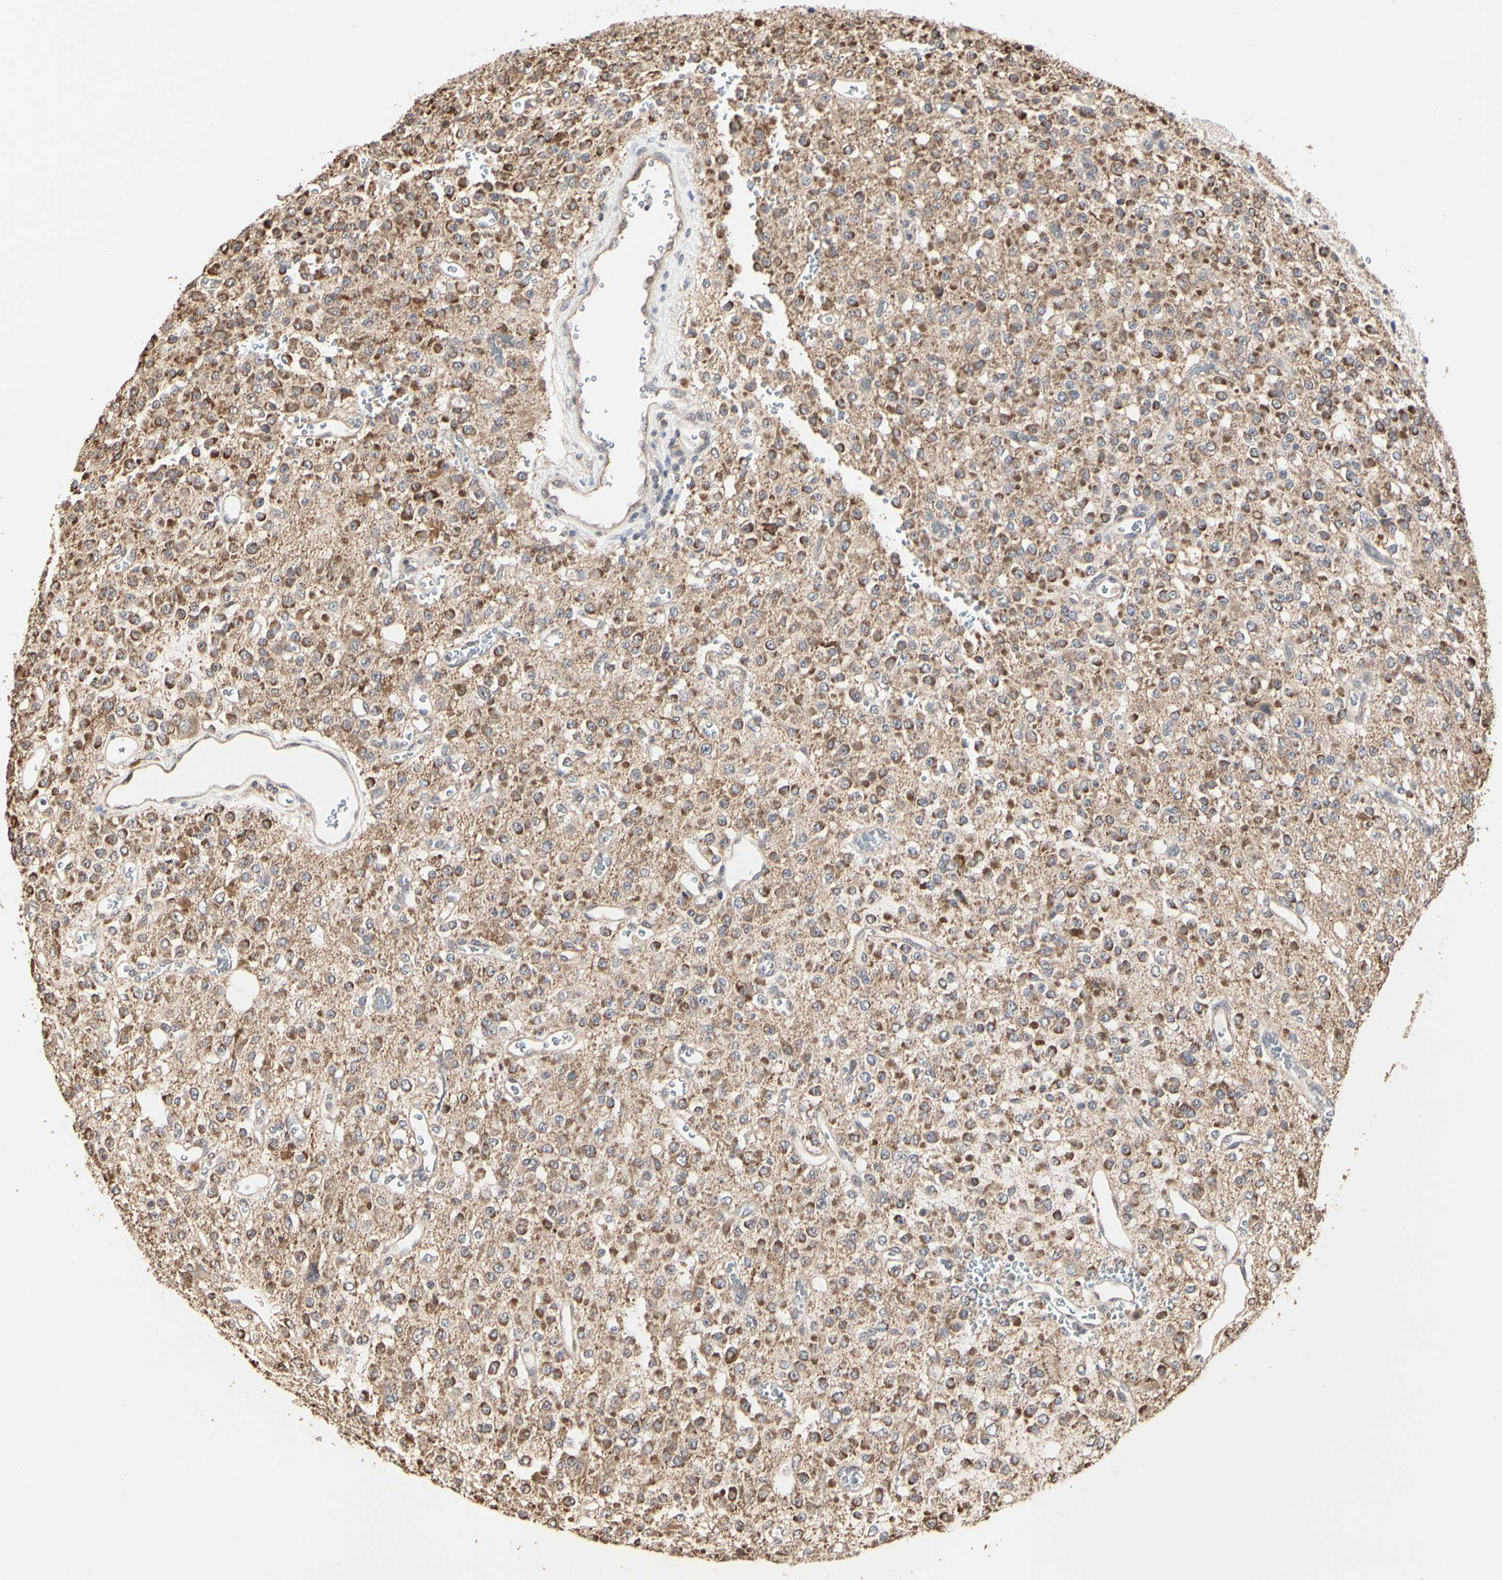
{"staining": {"intensity": "moderate", "quantity": "25%-75%", "location": "cytoplasmic/membranous"}, "tissue": "glioma", "cell_type": "Tumor cells", "image_type": "cancer", "snomed": [{"axis": "morphology", "description": "Glioma, malignant, Low grade"}, {"axis": "topography", "description": "Brain"}], "caption": "This is an image of IHC staining of malignant glioma (low-grade), which shows moderate positivity in the cytoplasmic/membranous of tumor cells.", "gene": "TAOK1", "patient": {"sex": "male", "age": 38}}